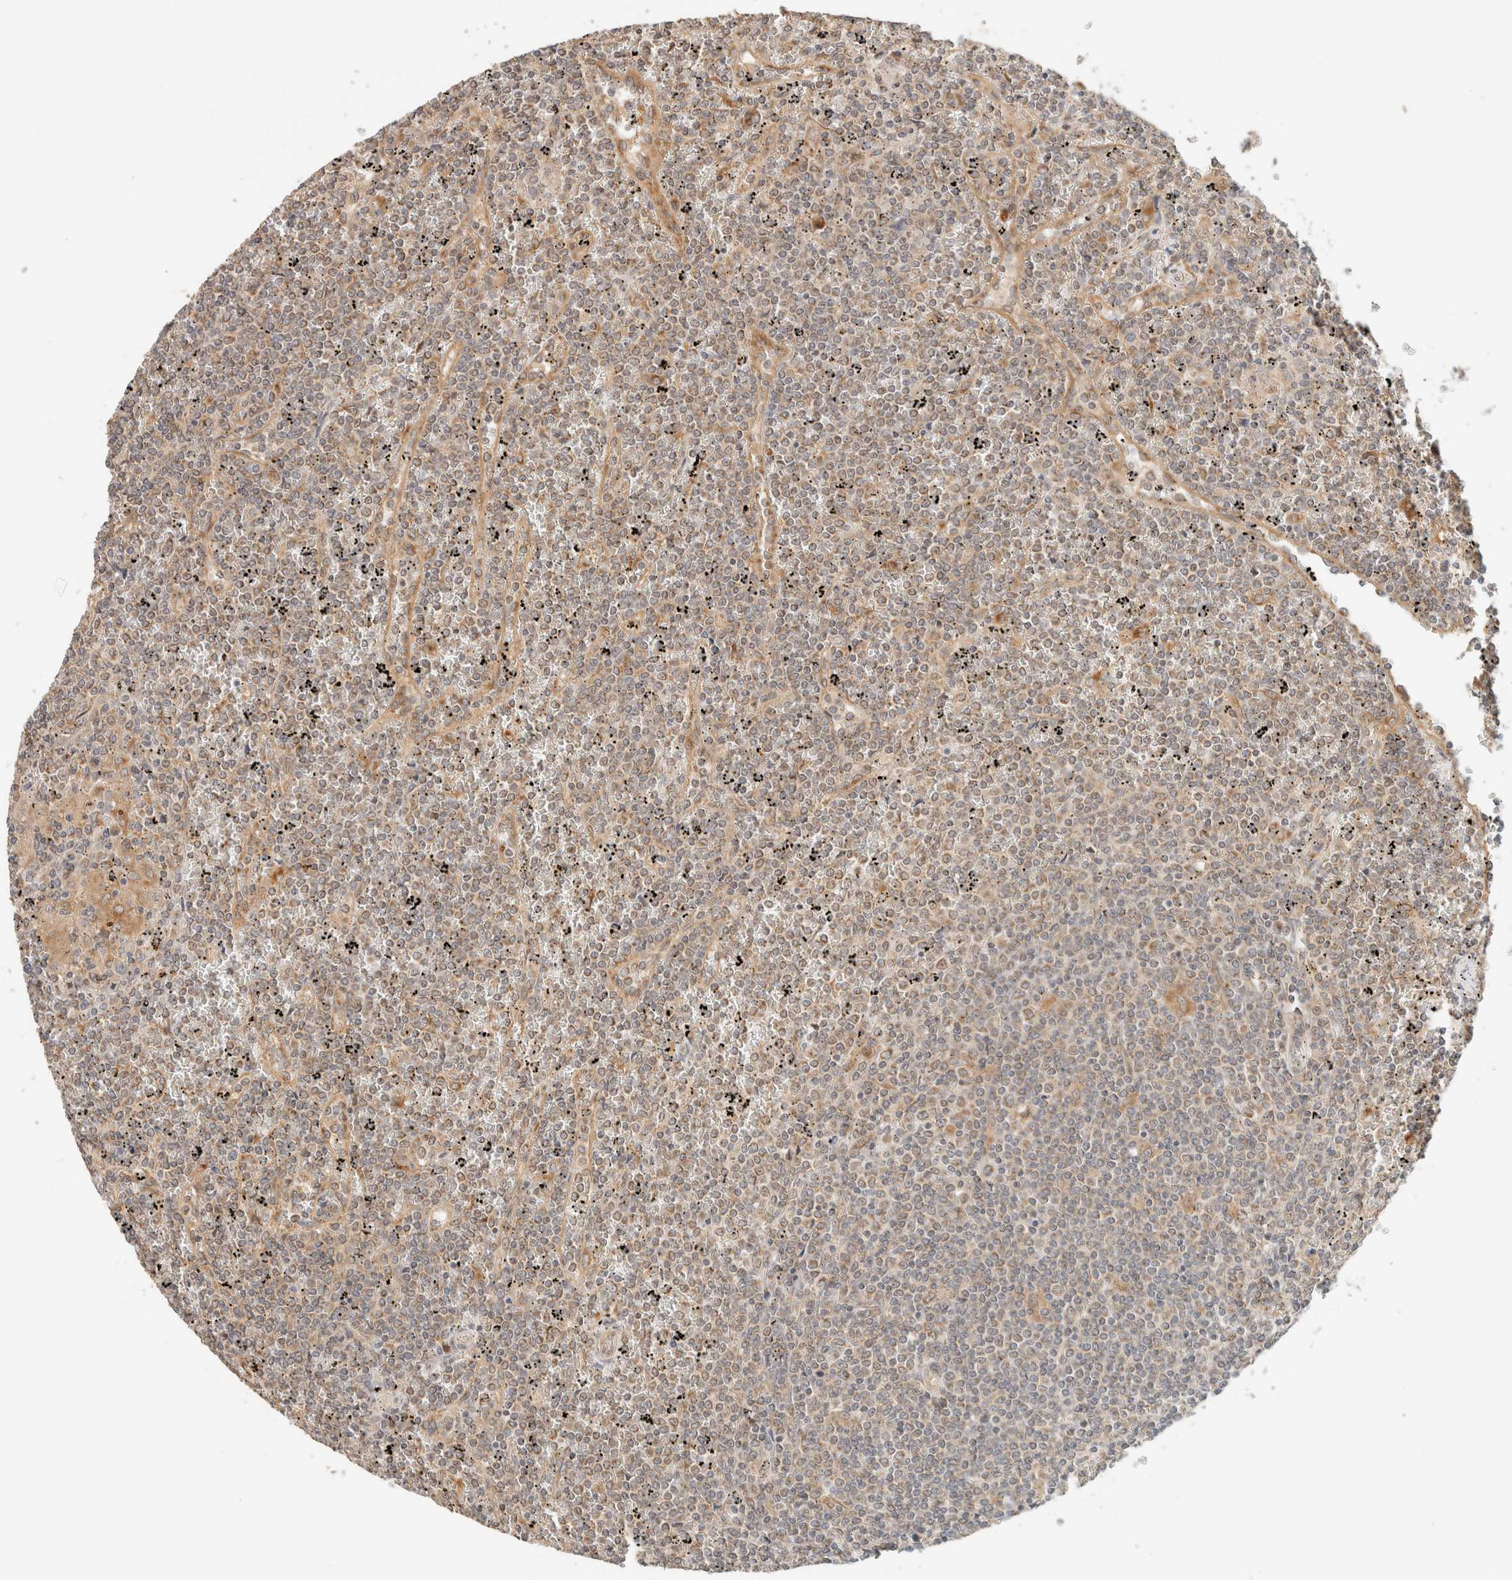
{"staining": {"intensity": "weak", "quantity": "<25%", "location": "cytoplasmic/membranous"}, "tissue": "lymphoma", "cell_type": "Tumor cells", "image_type": "cancer", "snomed": [{"axis": "morphology", "description": "Malignant lymphoma, non-Hodgkin's type, Low grade"}, {"axis": "topography", "description": "Spleen"}], "caption": "There is no significant positivity in tumor cells of lymphoma. (Immunohistochemistry (ihc), brightfield microscopy, high magnification).", "gene": "TACC1", "patient": {"sex": "female", "age": 19}}